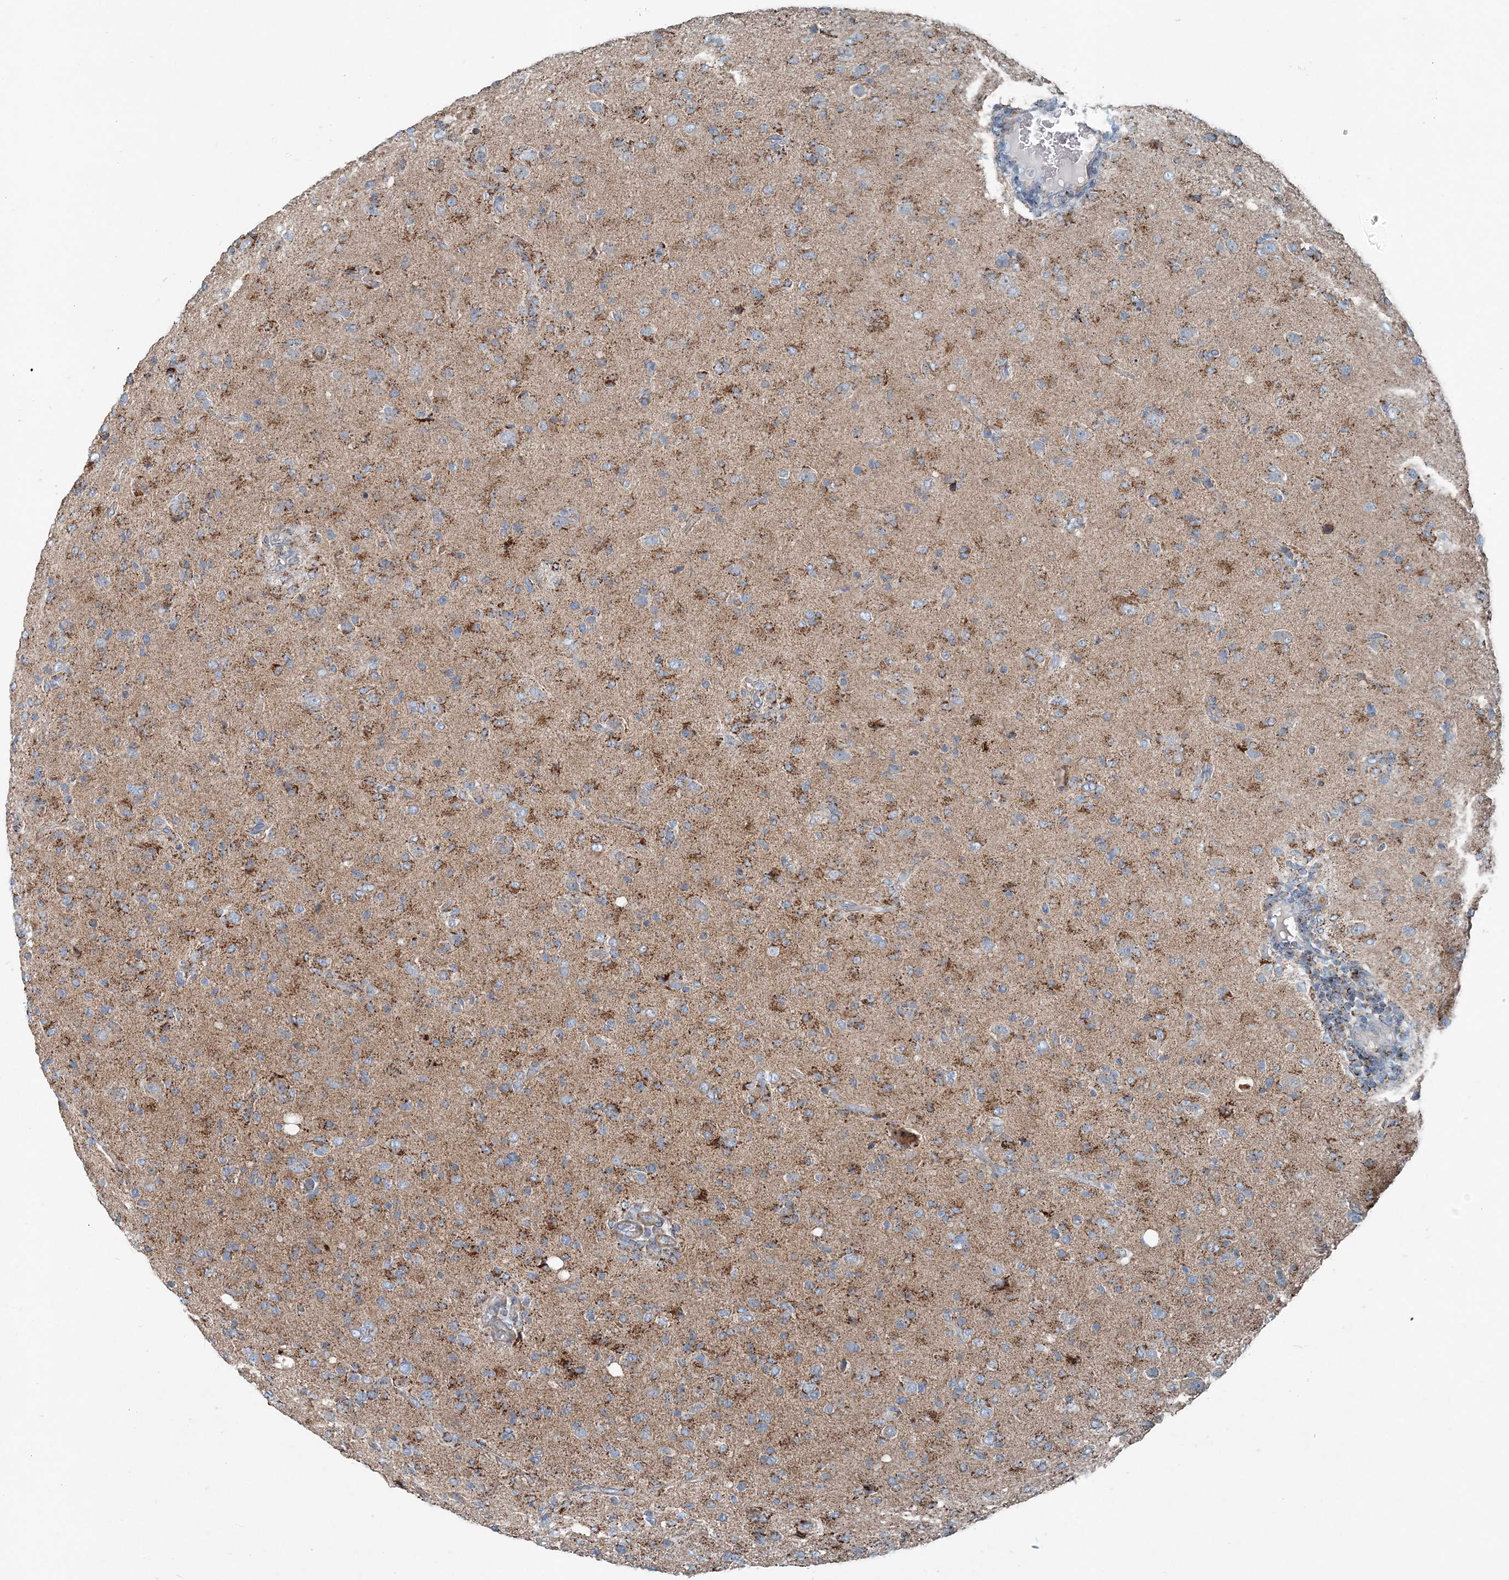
{"staining": {"intensity": "moderate", "quantity": ">75%", "location": "cytoplasmic/membranous"}, "tissue": "glioma", "cell_type": "Tumor cells", "image_type": "cancer", "snomed": [{"axis": "morphology", "description": "Glioma, malignant, High grade"}, {"axis": "topography", "description": "Brain"}], "caption": "Human high-grade glioma (malignant) stained with a protein marker shows moderate staining in tumor cells.", "gene": "INTU", "patient": {"sex": "female", "age": 57}}